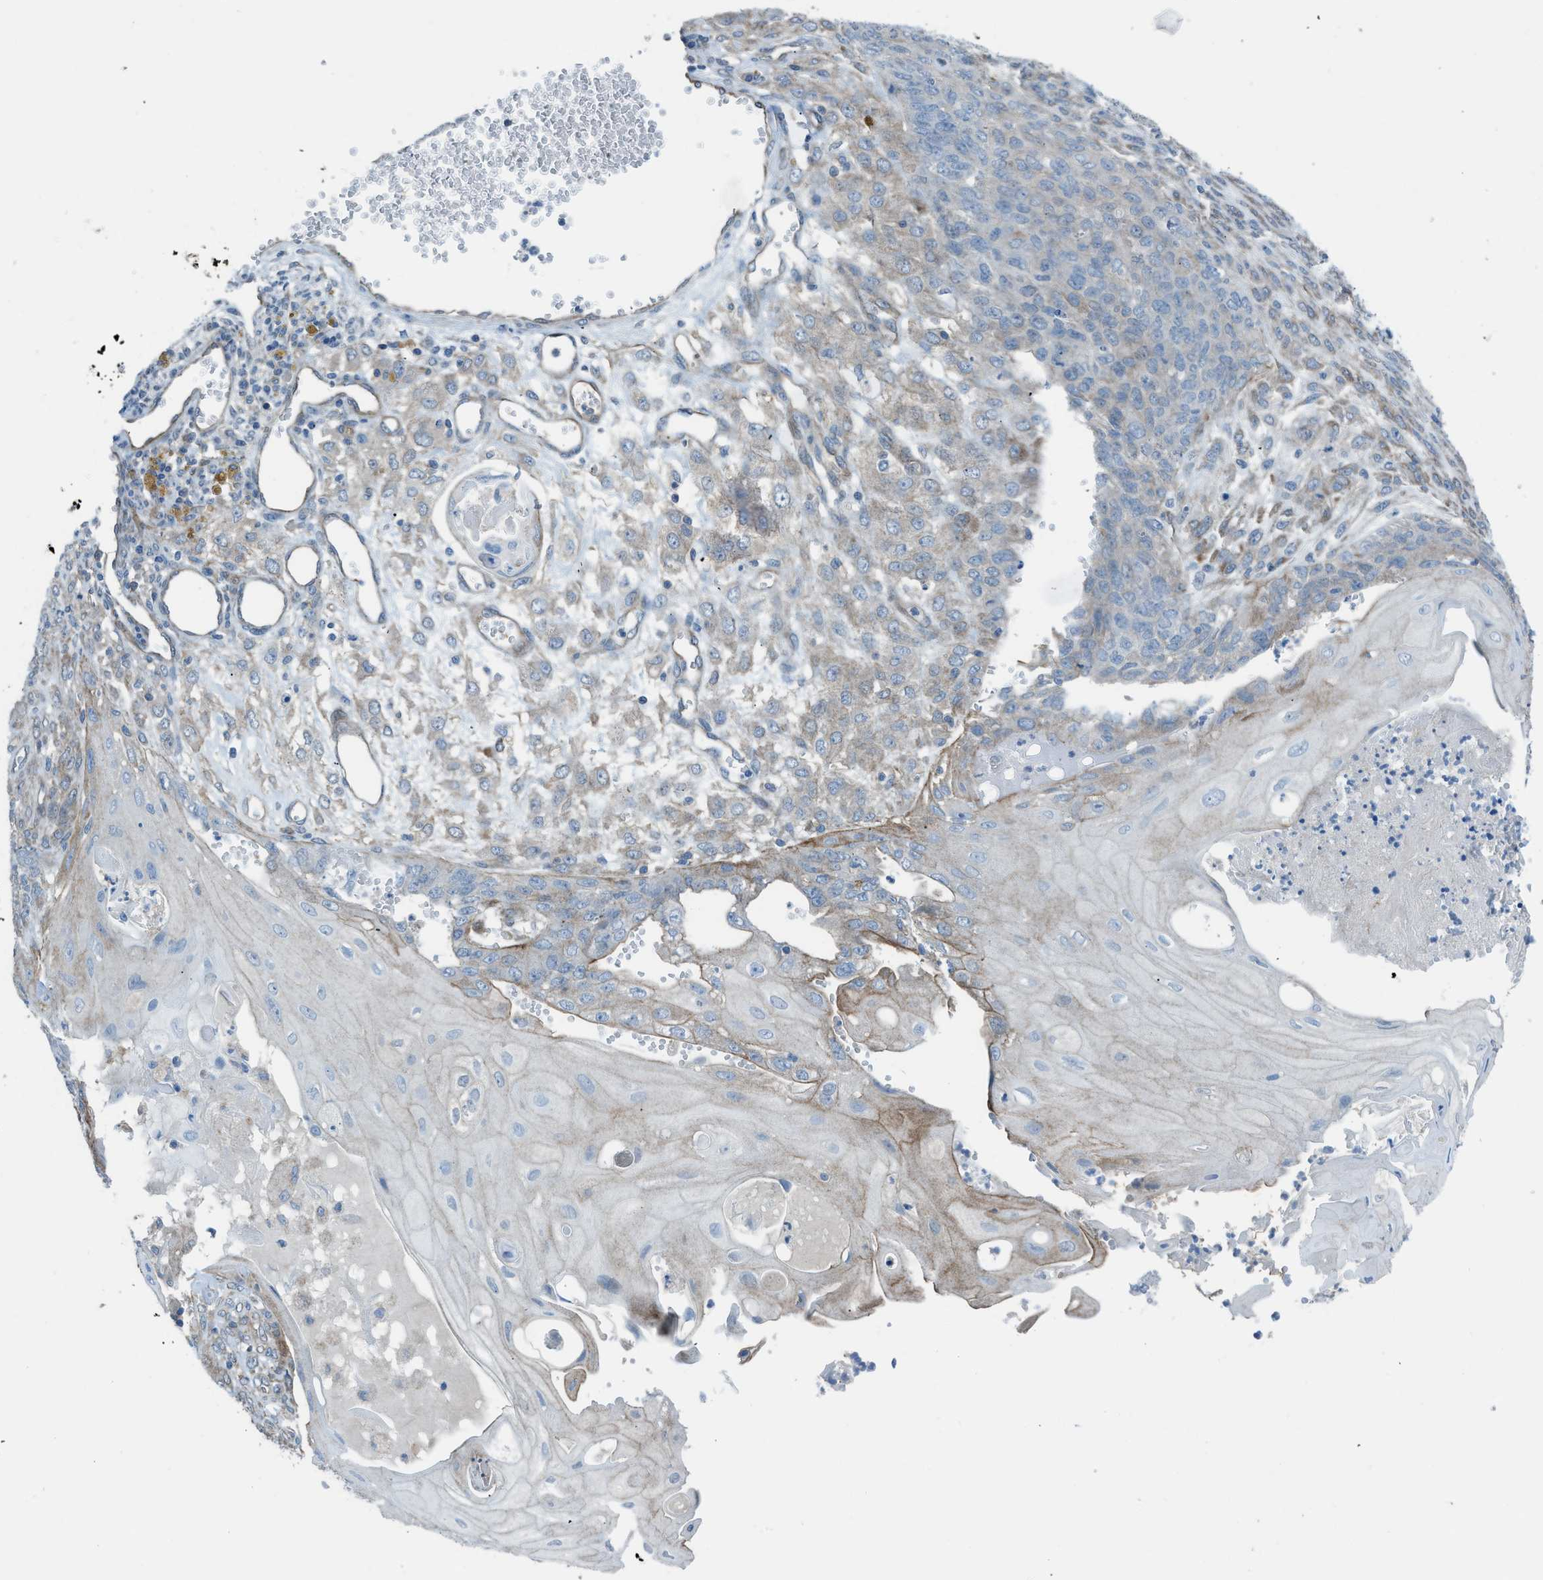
{"staining": {"intensity": "weak", "quantity": "<25%", "location": "cytoplasmic/membranous"}, "tissue": "endometrial cancer", "cell_type": "Tumor cells", "image_type": "cancer", "snomed": [{"axis": "morphology", "description": "Adenocarcinoma, NOS"}, {"axis": "topography", "description": "Endometrium"}], "caption": "Micrograph shows no significant protein positivity in tumor cells of endometrial cancer (adenocarcinoma). (DAB (3,3'-diaminobenzidine) IHC, high magnification).", "gene": "PRKN", "patient": {"sex": "female", "age": 32}}